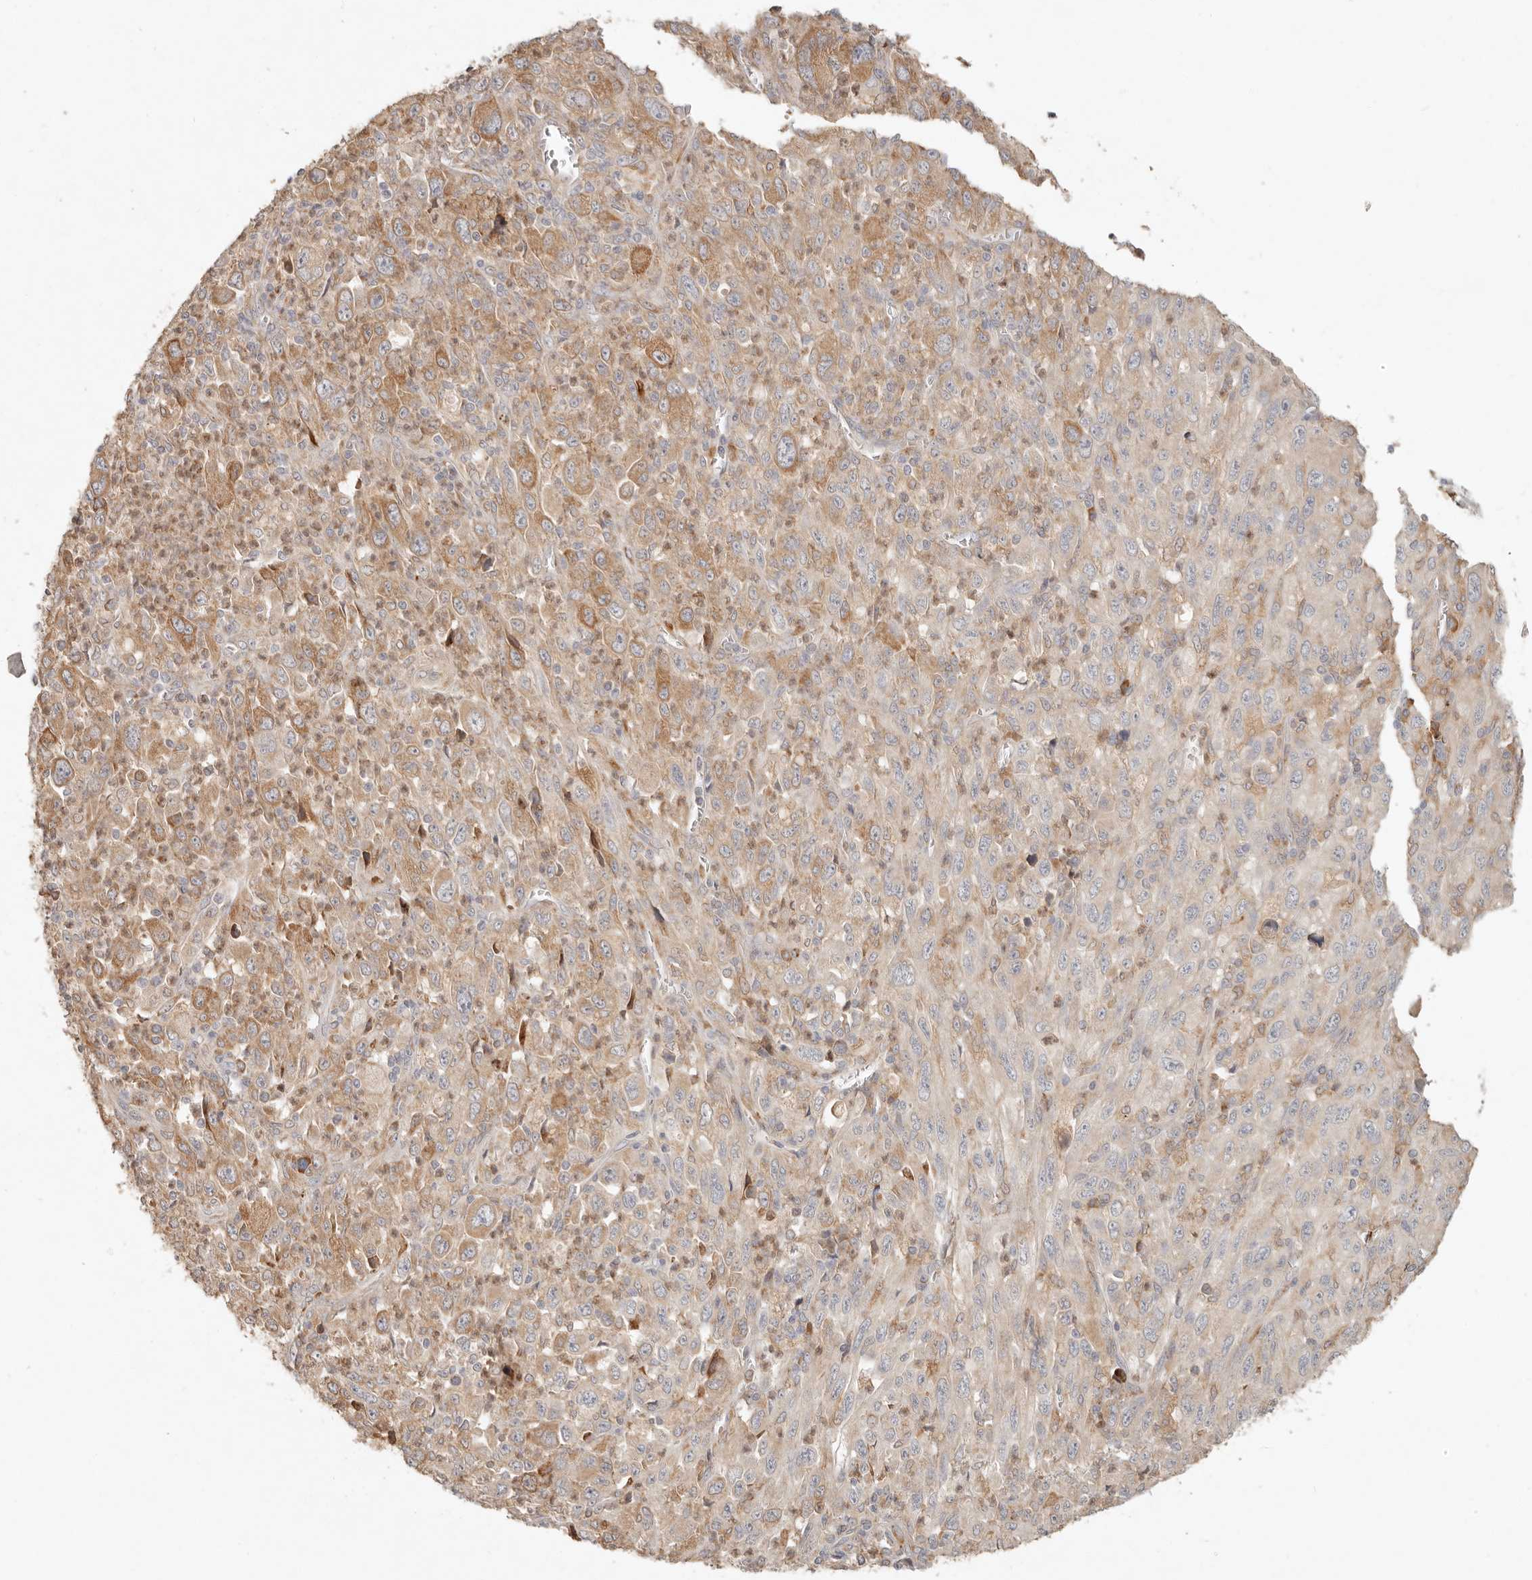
{"staining": {"intensity": "moderate", "quantity": "25%-75%", "location": "cytoplasmic/membranous"}, "tissue": "melanoma", "cell_type": "Tumor cells", "image_type": "cancer", "snomed": [{"axis": "morphology", "description": "Malignant melanoma, Metastatic site"}, {"axis": "topography", "description": "Skin"}], "caption": "Immunohistochemical staining of human malignant melanoma (metastatic site) shows medium levels of moderate cytoplasmic/membranous protein staining in about 25%-75% of tumor cells.", "gene": "ARHGEF10L", "patient": {"sex": "female", "age": 56}}